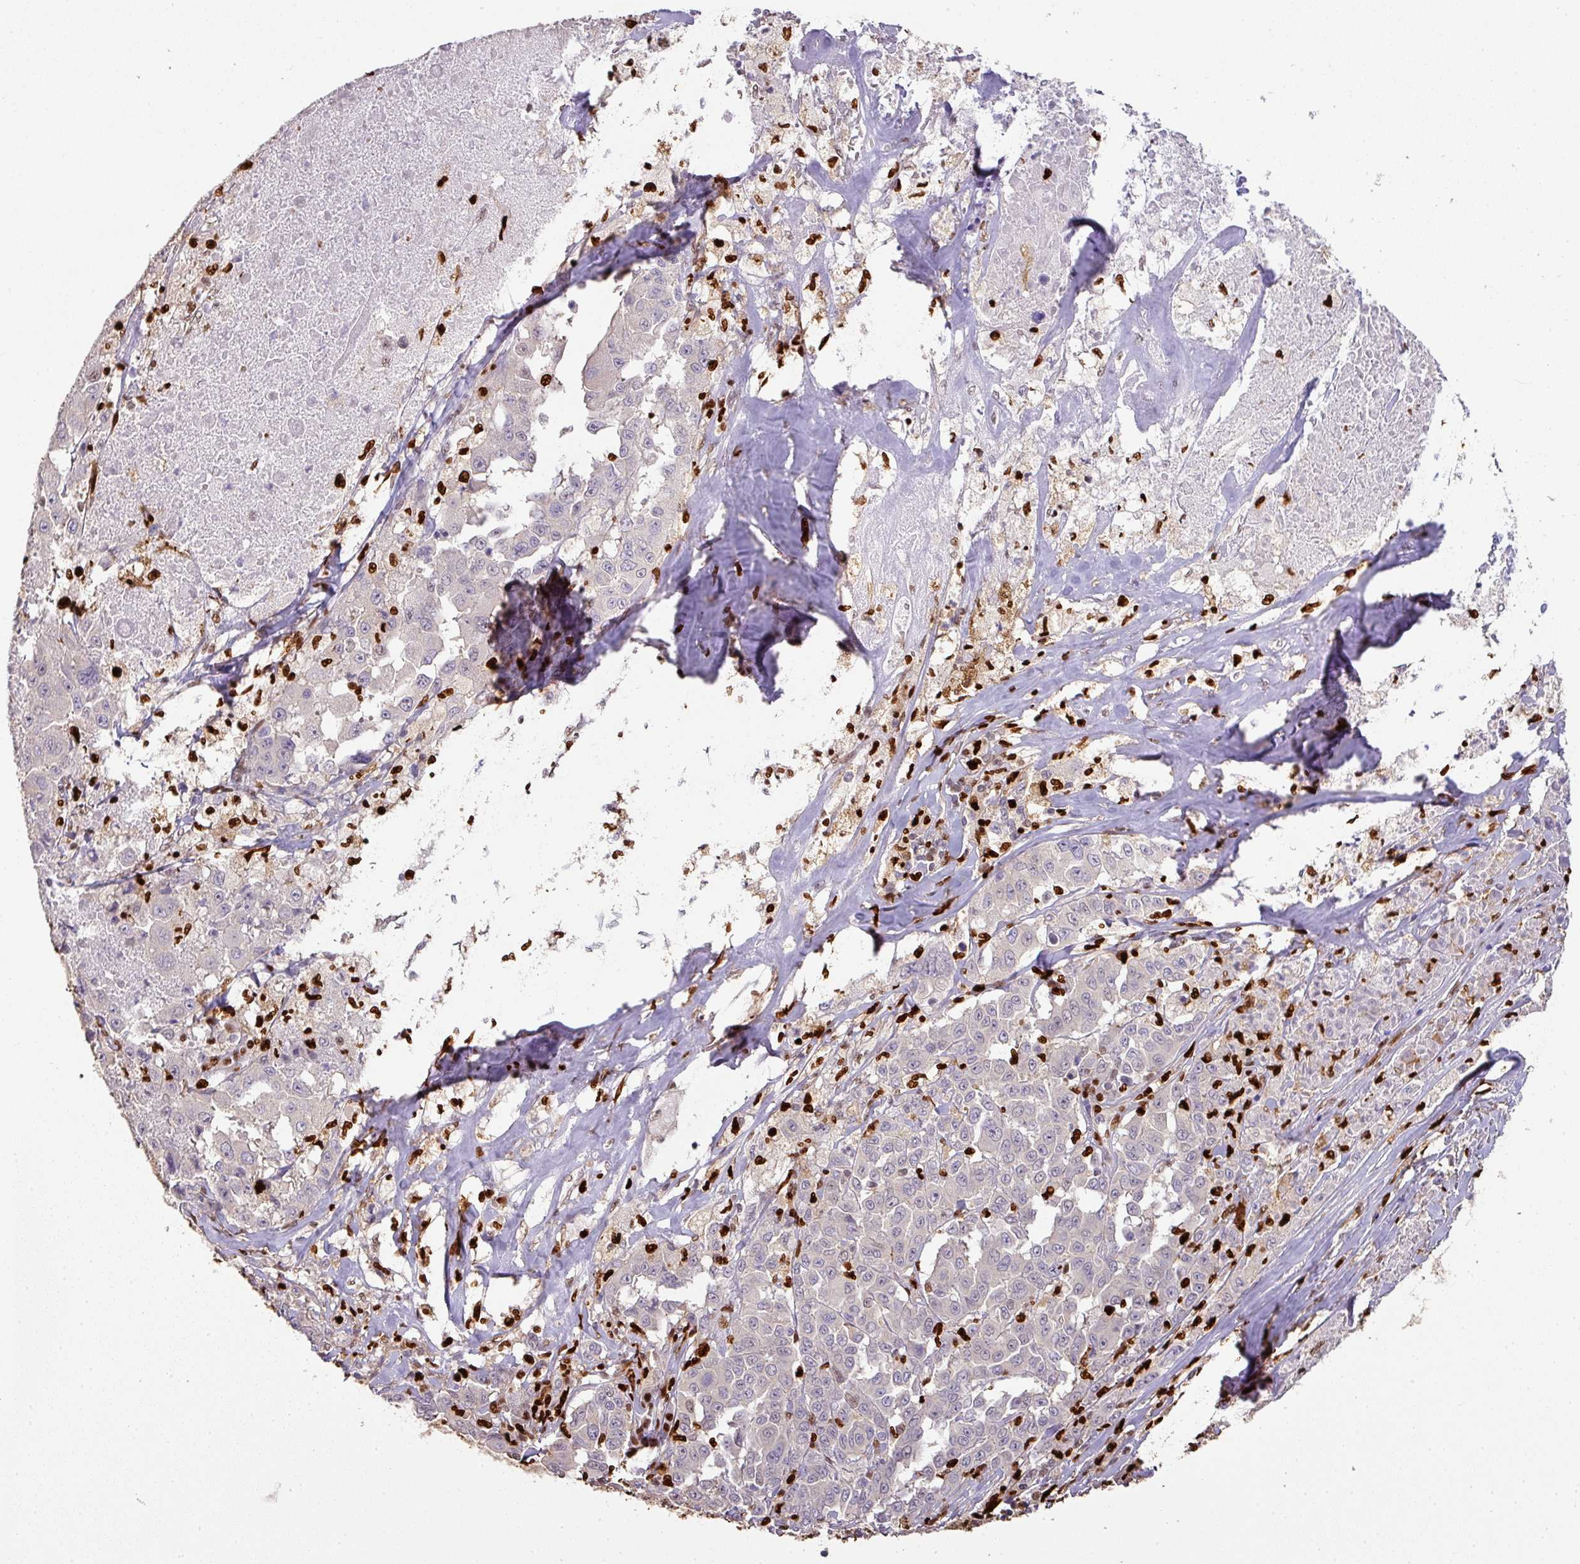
{"staining": {"intensity": "negative", "quantity": "none", "location": "none"}, "tissue": "melanoma", "cell_type": "Tumor cells", "image_type": "cancer", "snomed": [{"axis": "morphology", "description": "Malignant melanoma, Metastatic site"}, {"axis": "topography", "description": "Lymph node"}], "caption": "IHC micrograph of human melanoma stained for a protein (brown), which reveals no staining in tumor cells. (DAB IHC, high magnification).", "gene": "SAMHD1", "patient": {"sex": "male", "age": 62}}